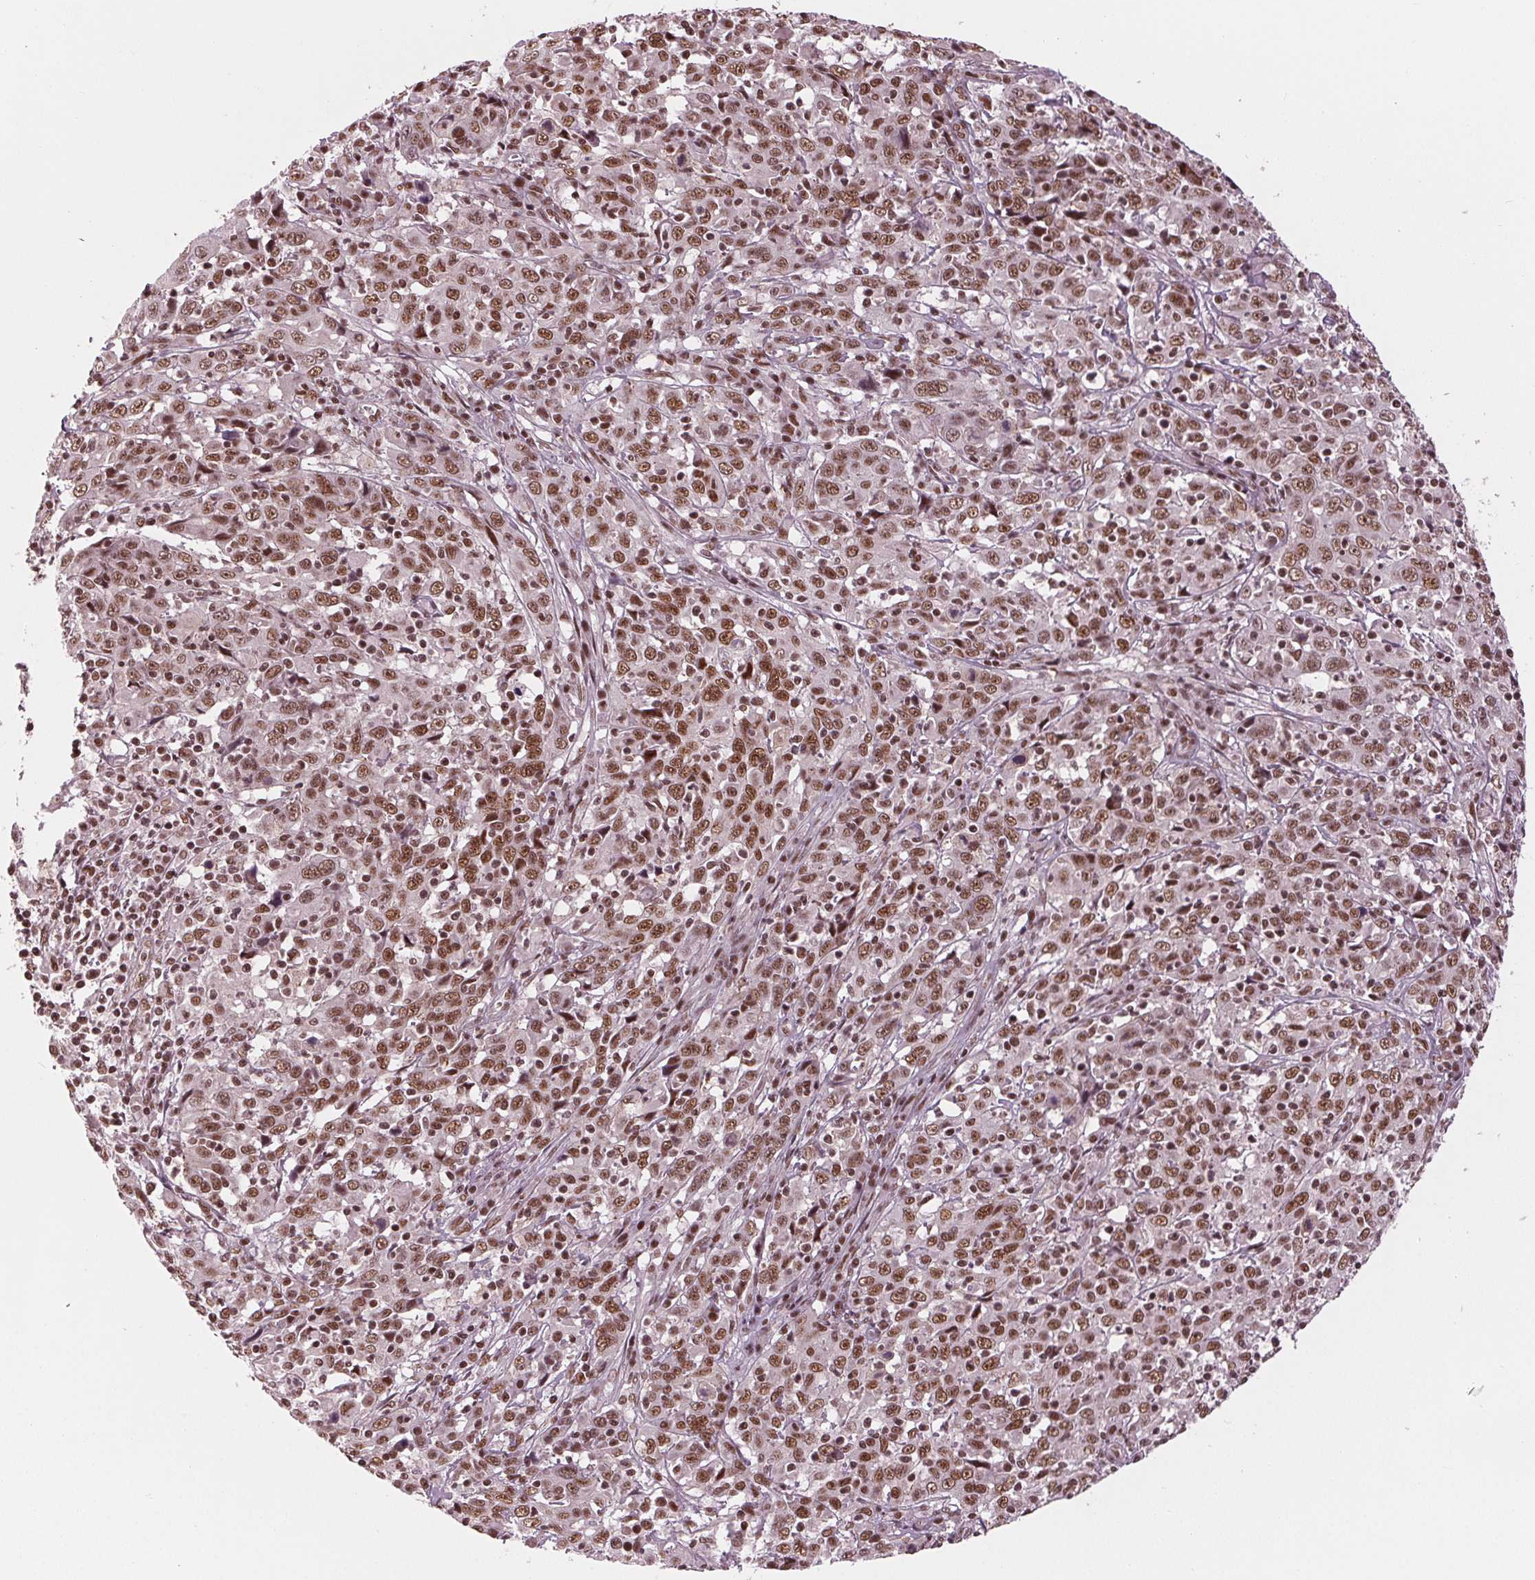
{"staining": {"intensity": "moderate", "quantity": ">75%", "location": "nuclear"}, "tissue": "cervical cancer", "cell_type": "Tumor cells", "image_type": "cancer", "snomed": [{"axis": "morphology", "description": "Squamous cell carcinoma, NOS"}, {"axis": "topography", "description": "Cervix"}], "caption": "Immunohistochemical staining of cervical cancer (squamous cell carcinoma) demonstrates medium levels of moderate nuclear positivity in about >75% of tumor cells. (Brightfield microscopy of DAB IHC at high magnification).", "gene": "LSM2", "patient": {"sex": "female", "age": 46}}